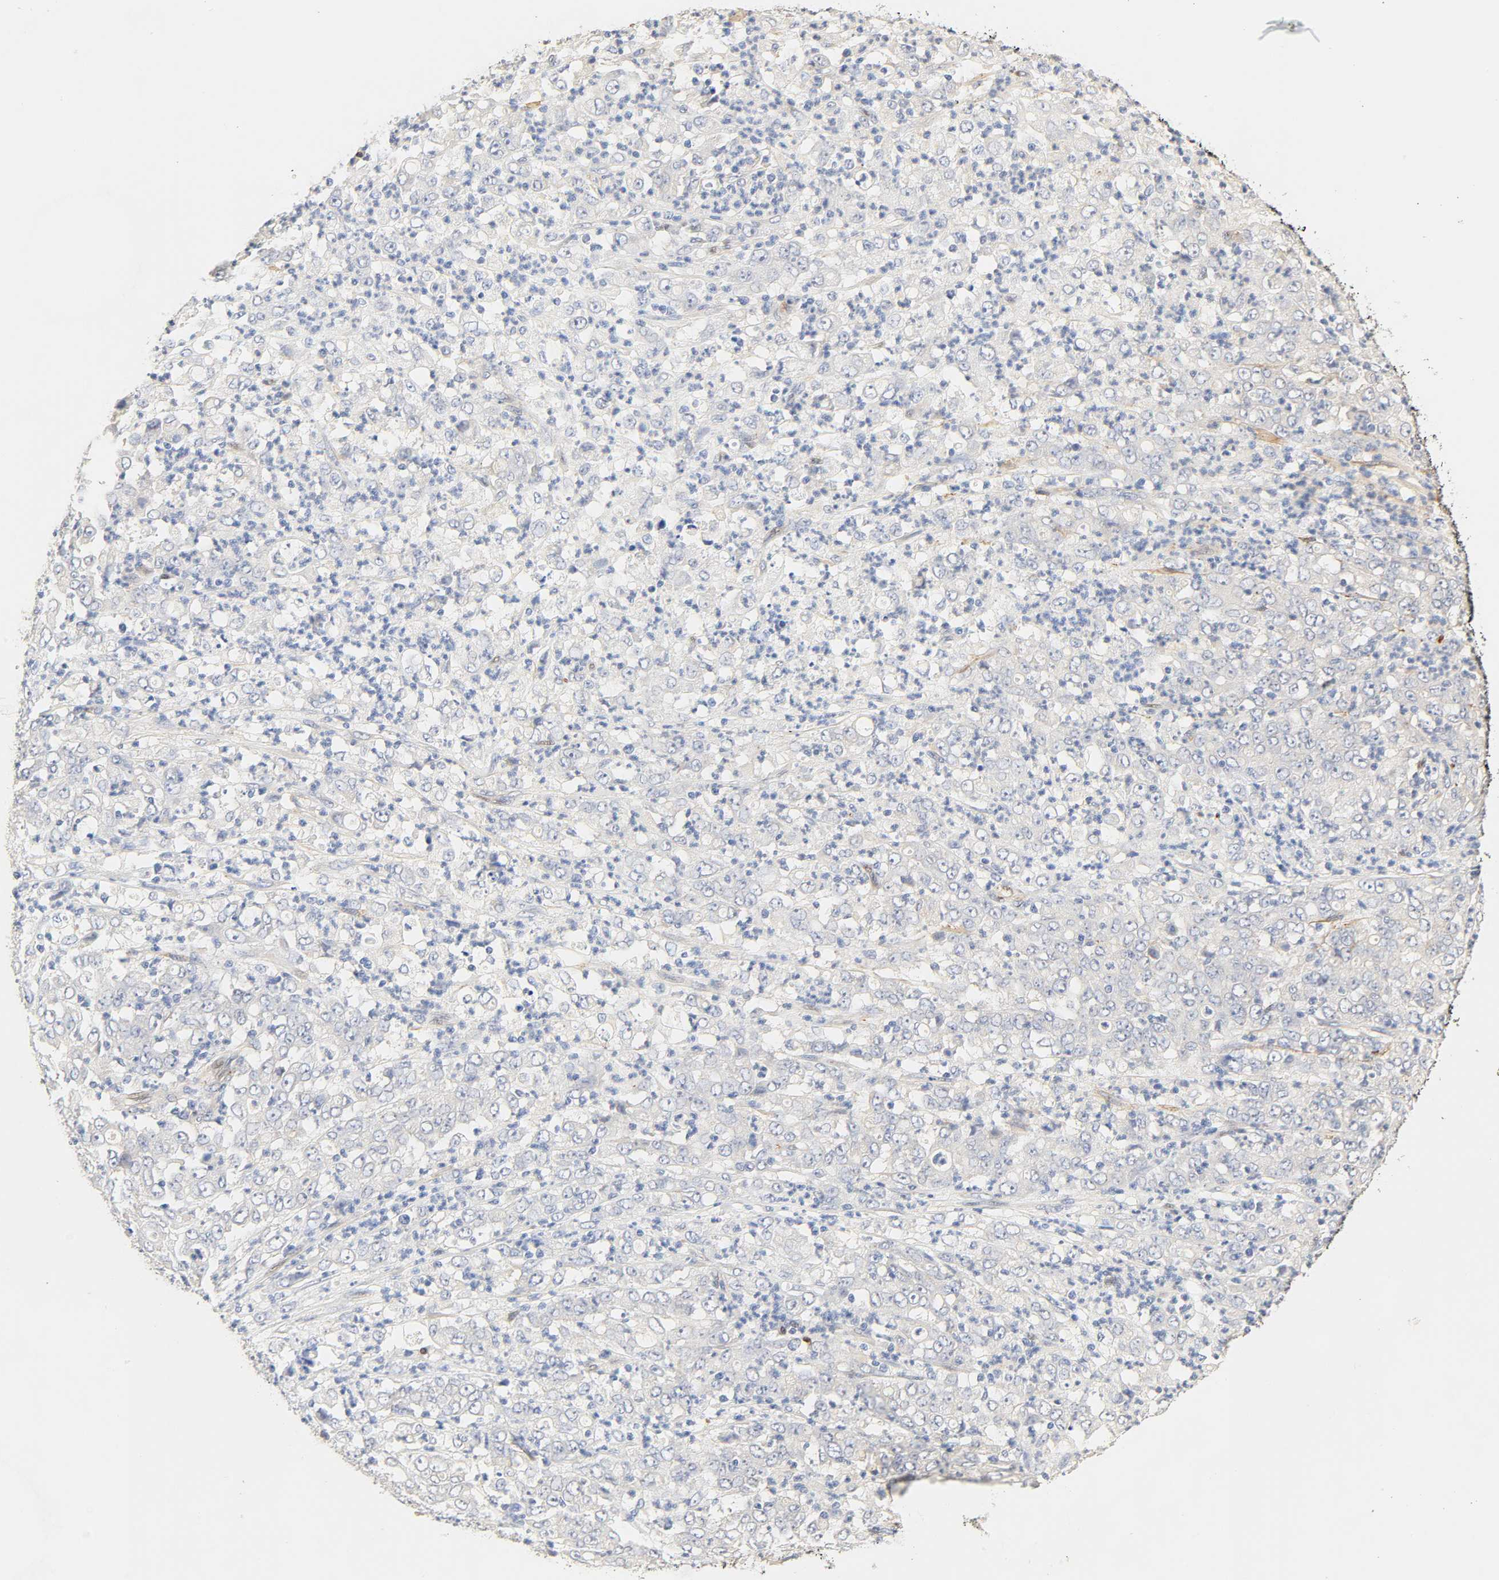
{"staining": {"intensity": "negative", "quantity": "none", "location": "none"}, "tissue": "stomach cancer", "cell_type": "Tumor cells", "image_type": "cancer", "snomed": [{"axis": "morphology", "description": "Adenocarcinoma, NOS"}, {"axis": "topography", "description": "Stomach, lower"}], "caption": "DAB immunohistochemical staining of human stomach cancer reveals no significant positivity in tumor cells. (Brightfield microscopy of DAB IHC at high magnification).", "gene": "BORCS8-MEF2B", "patient": {"sex": "female", "age": 71}}